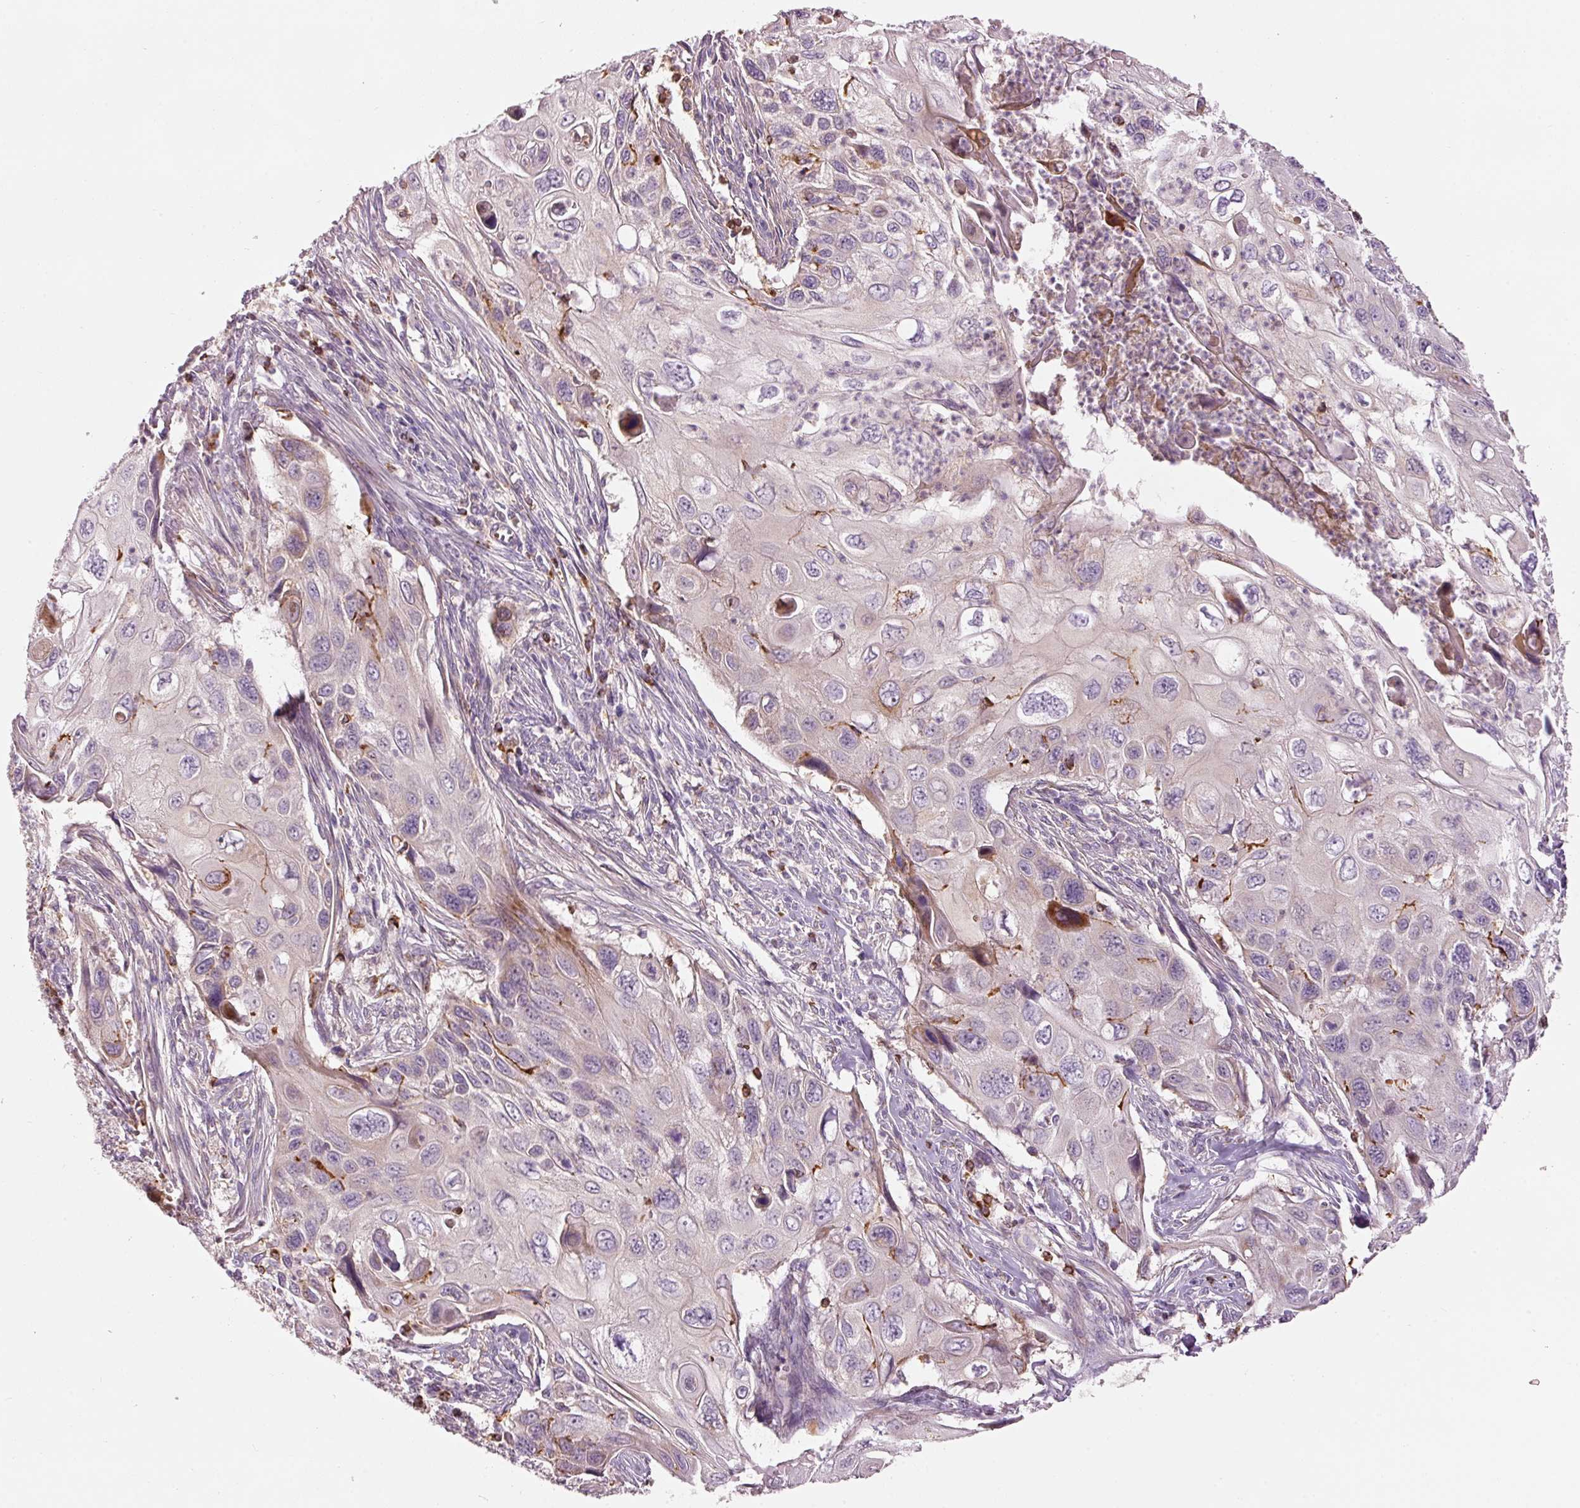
{"staining": {"intensity": "moderate", "quantity": "<25%", "location": "cytoplasmic/membranous"}, "tissue": "cervical cancer", "cell_type": "Tumor cells", "image_type": "cancer", "snomed": [{"axis": "morphology", "description": "Squamous cell carcinoma, NOS"}, {"axis": "topography", "description": "Cervix"}], "caption": "Cervical cancer stained with DAB (3,3'-diaminobenzidine) IHC displays low levels of moderate cytoplasmic/membranous expression in about <25% of tumor cells.", "gene": "KLHL21", "patient": {"sex": "female", "age": 70}}